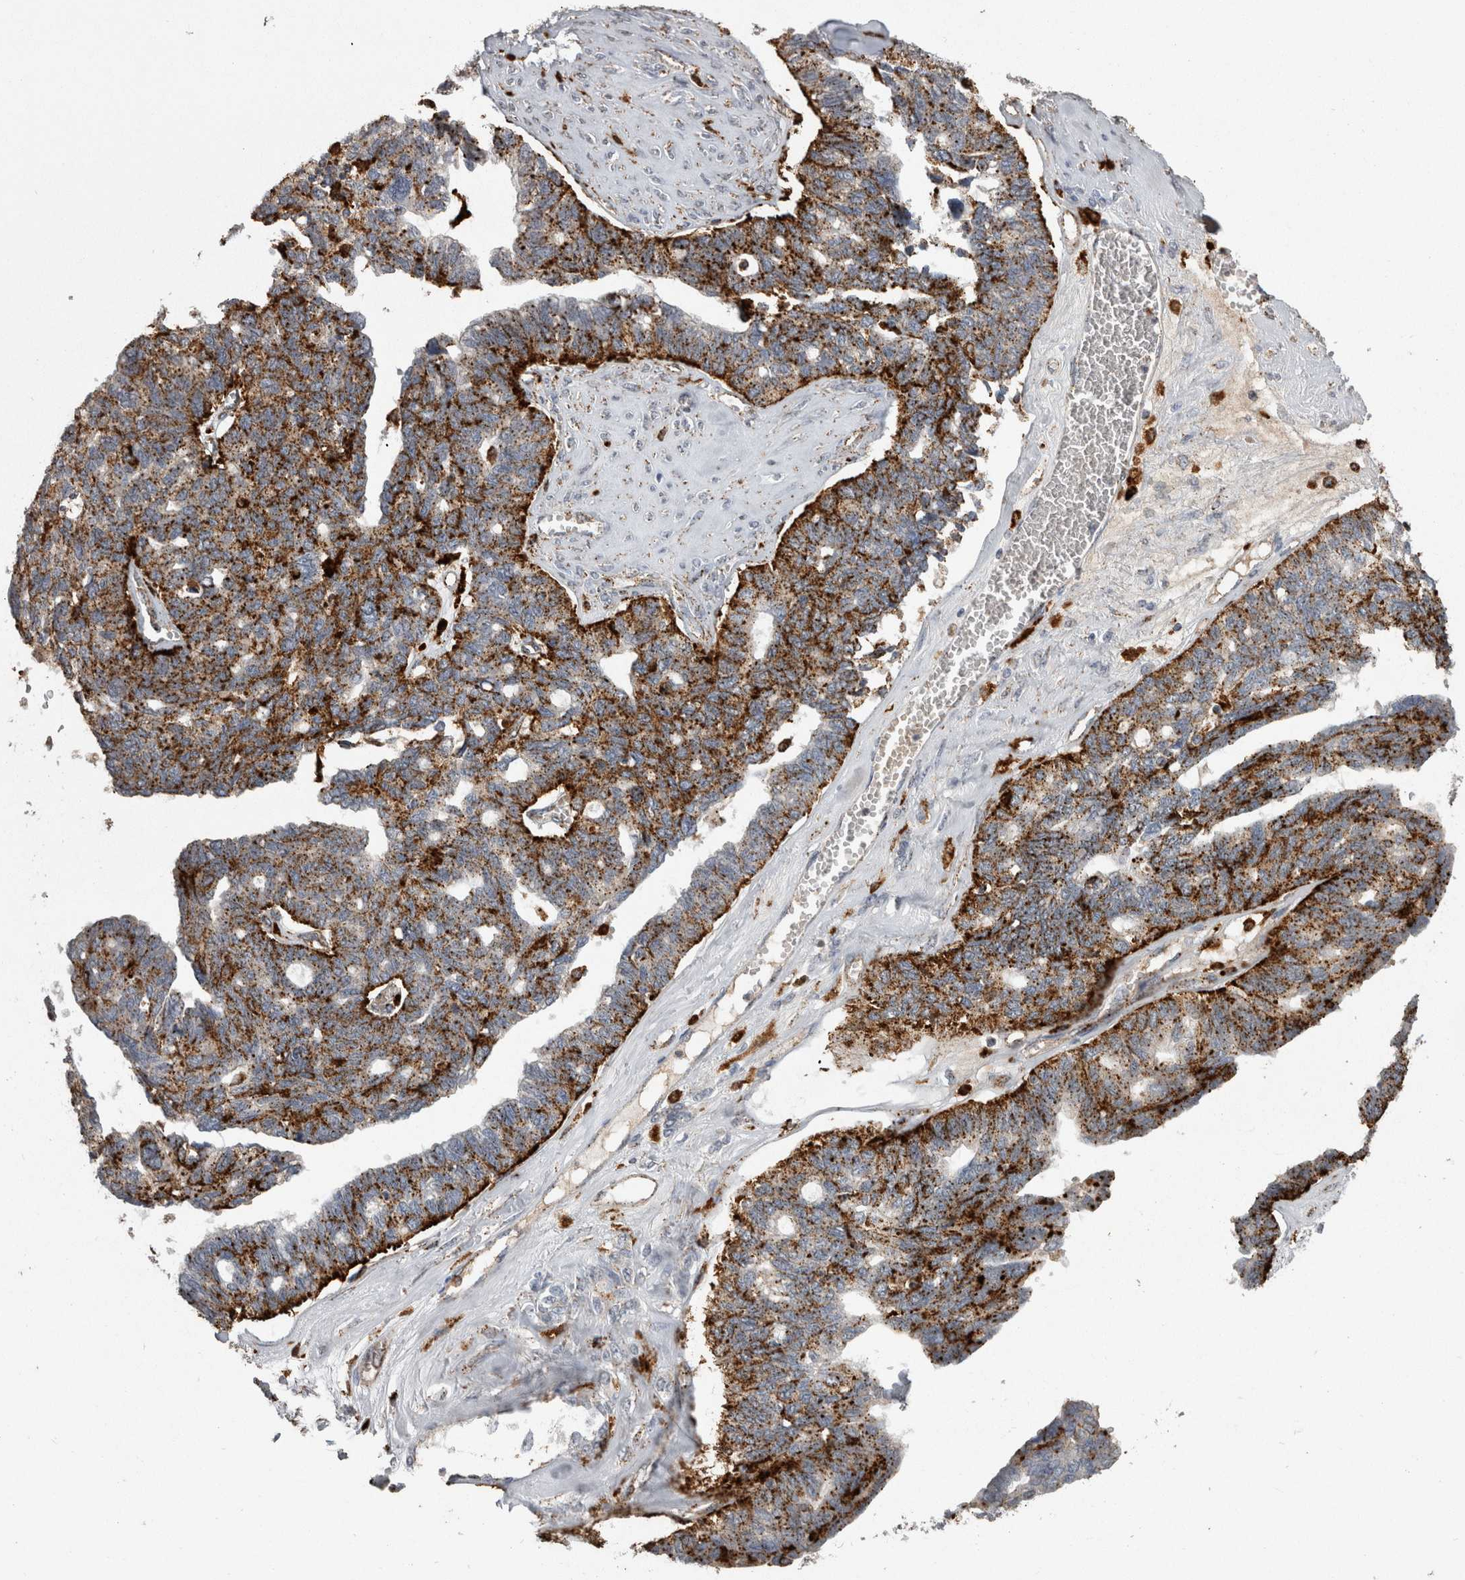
{"staining": {"intensity": "strong", "quantity": ">75%", "location": "cytoplasmic/membranous"}, "tissue": "ovarian cancer", "cell_type": "Tumor cells", "image_type": "cancer", "snomed": [{"axis": "morphology", "description": "Cystadenocarcinoma, serous, NOS"}, {"axis": "topography", "description": "Ovary"}], "caption": "Immunohistochemical staining of human ovarian cancer displays high levels of strong cytoplasmic/membranous protein positivity in about >75% of tumor cells.", "gene": "CTSZ", "patient": {"sex": "female", "age": 79}}